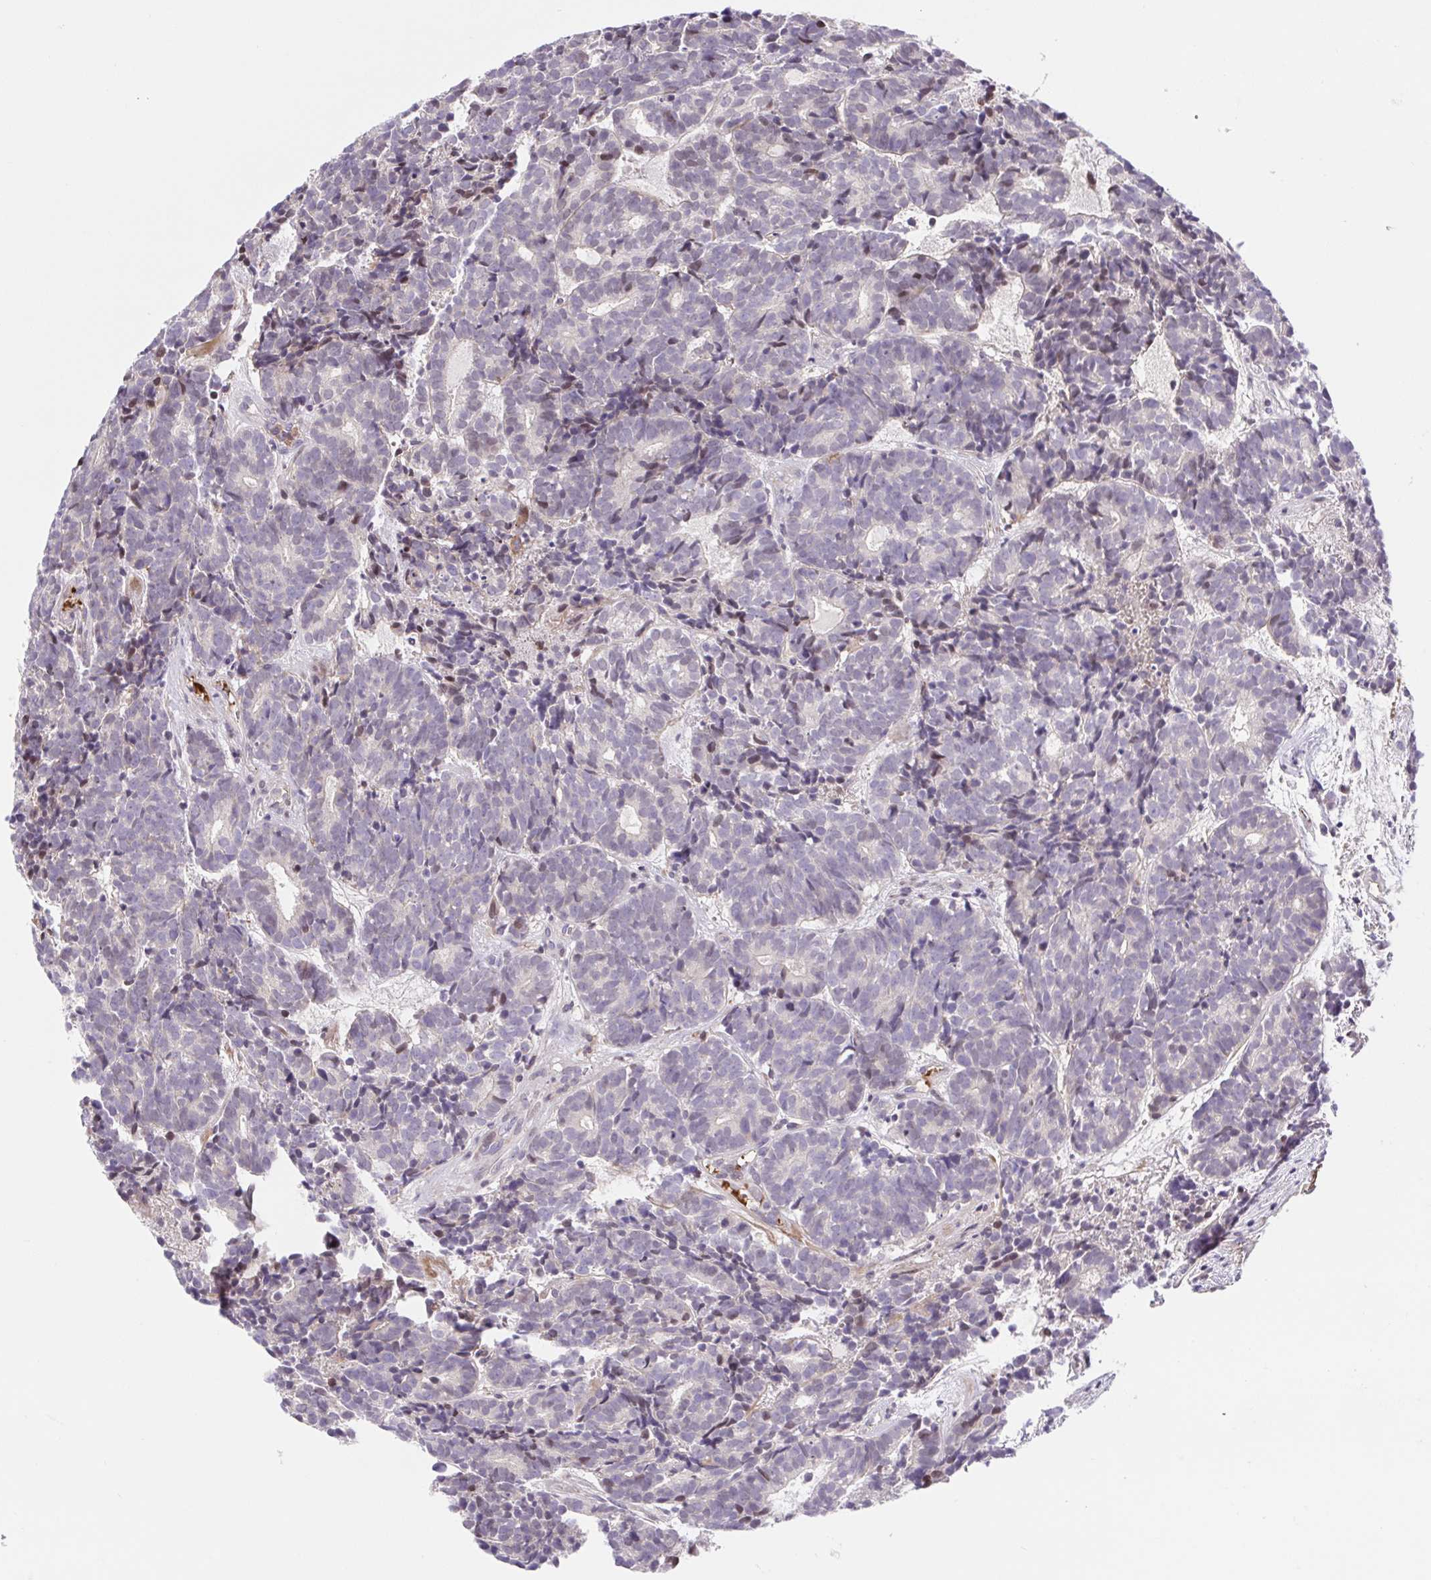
{"staining": {"intensity": "weak", "quantity": "<25%", "location": "nuclear"}, "tissue": "head and neck cancer", "cell_type": "Tumor cells", "image_type": "cancer", "snomed": [{"axis": "morphology", "description": "Adenocarcinoma, NOS"}, {"axis": "topography", "description": "Head-Neck"}], "caption": "High power microscopy image of an immunohistochemistry (IHC) micrograph of head and neck adenocarcinoma, revealing no significant staining in tumor cells. (Stains: DAB (3,3'-diaminobenzidine) immunohistochemistry (IHC) with hematoxylin counter stain, Microscopy: brightfield microscopy at high magnification).", "gene": "TPRG1", "patient": {"sex": "female", "age": 81}}